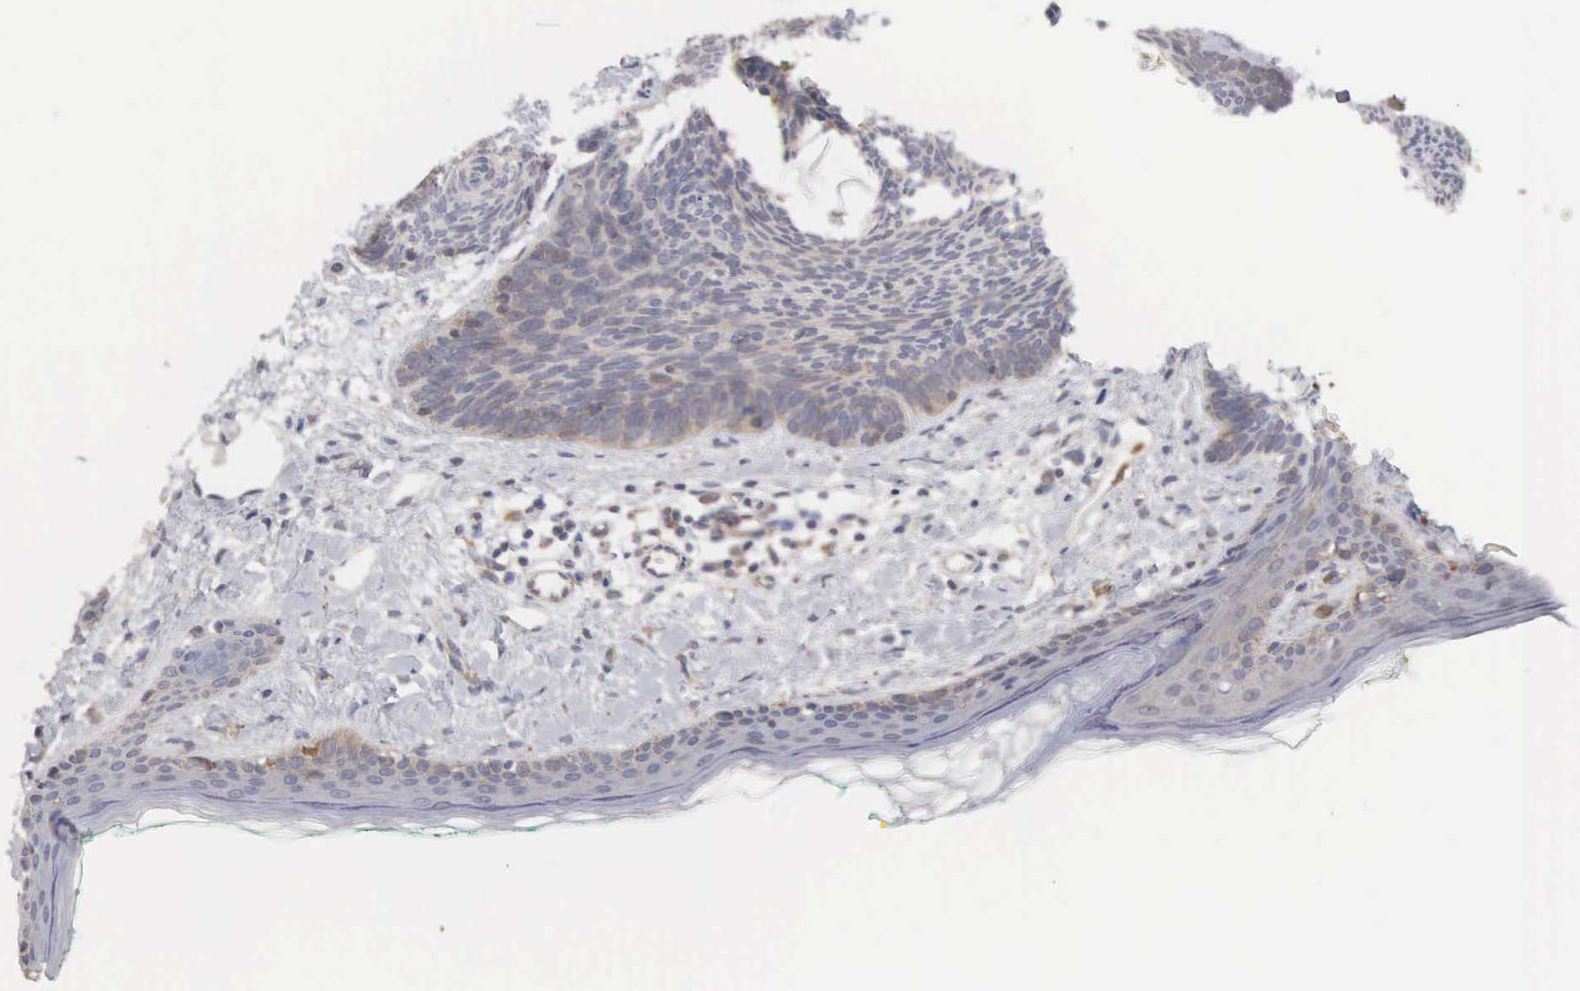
{"staining": {"intensity": "weak", "quantity": "25%-75%", "location": "cytoplasmic/membranous"}, "tissue": "skin cancer", "cell_type": "Tumor cells", "image_type": "cancer", "snomed": [{"axis": "morphology", "description": "Basal cell carcinoma"}, {"axis": "topography", "description": "Skin"}], "caption": "Immunohistochemistry (IHC) staining of skin cancer, which displays low levels of weak cytoplasmic/membranous positivity in approximately 25%-75% of tumor cells indicating weak cytoplasmic/membranous protein positivity. The staining was performed using DAB (brown) for protein detection and nuclei were counterstained in hematoxylin (blue).", "gene": "INF2", "patient": {"sex": "female", "age": 81}}